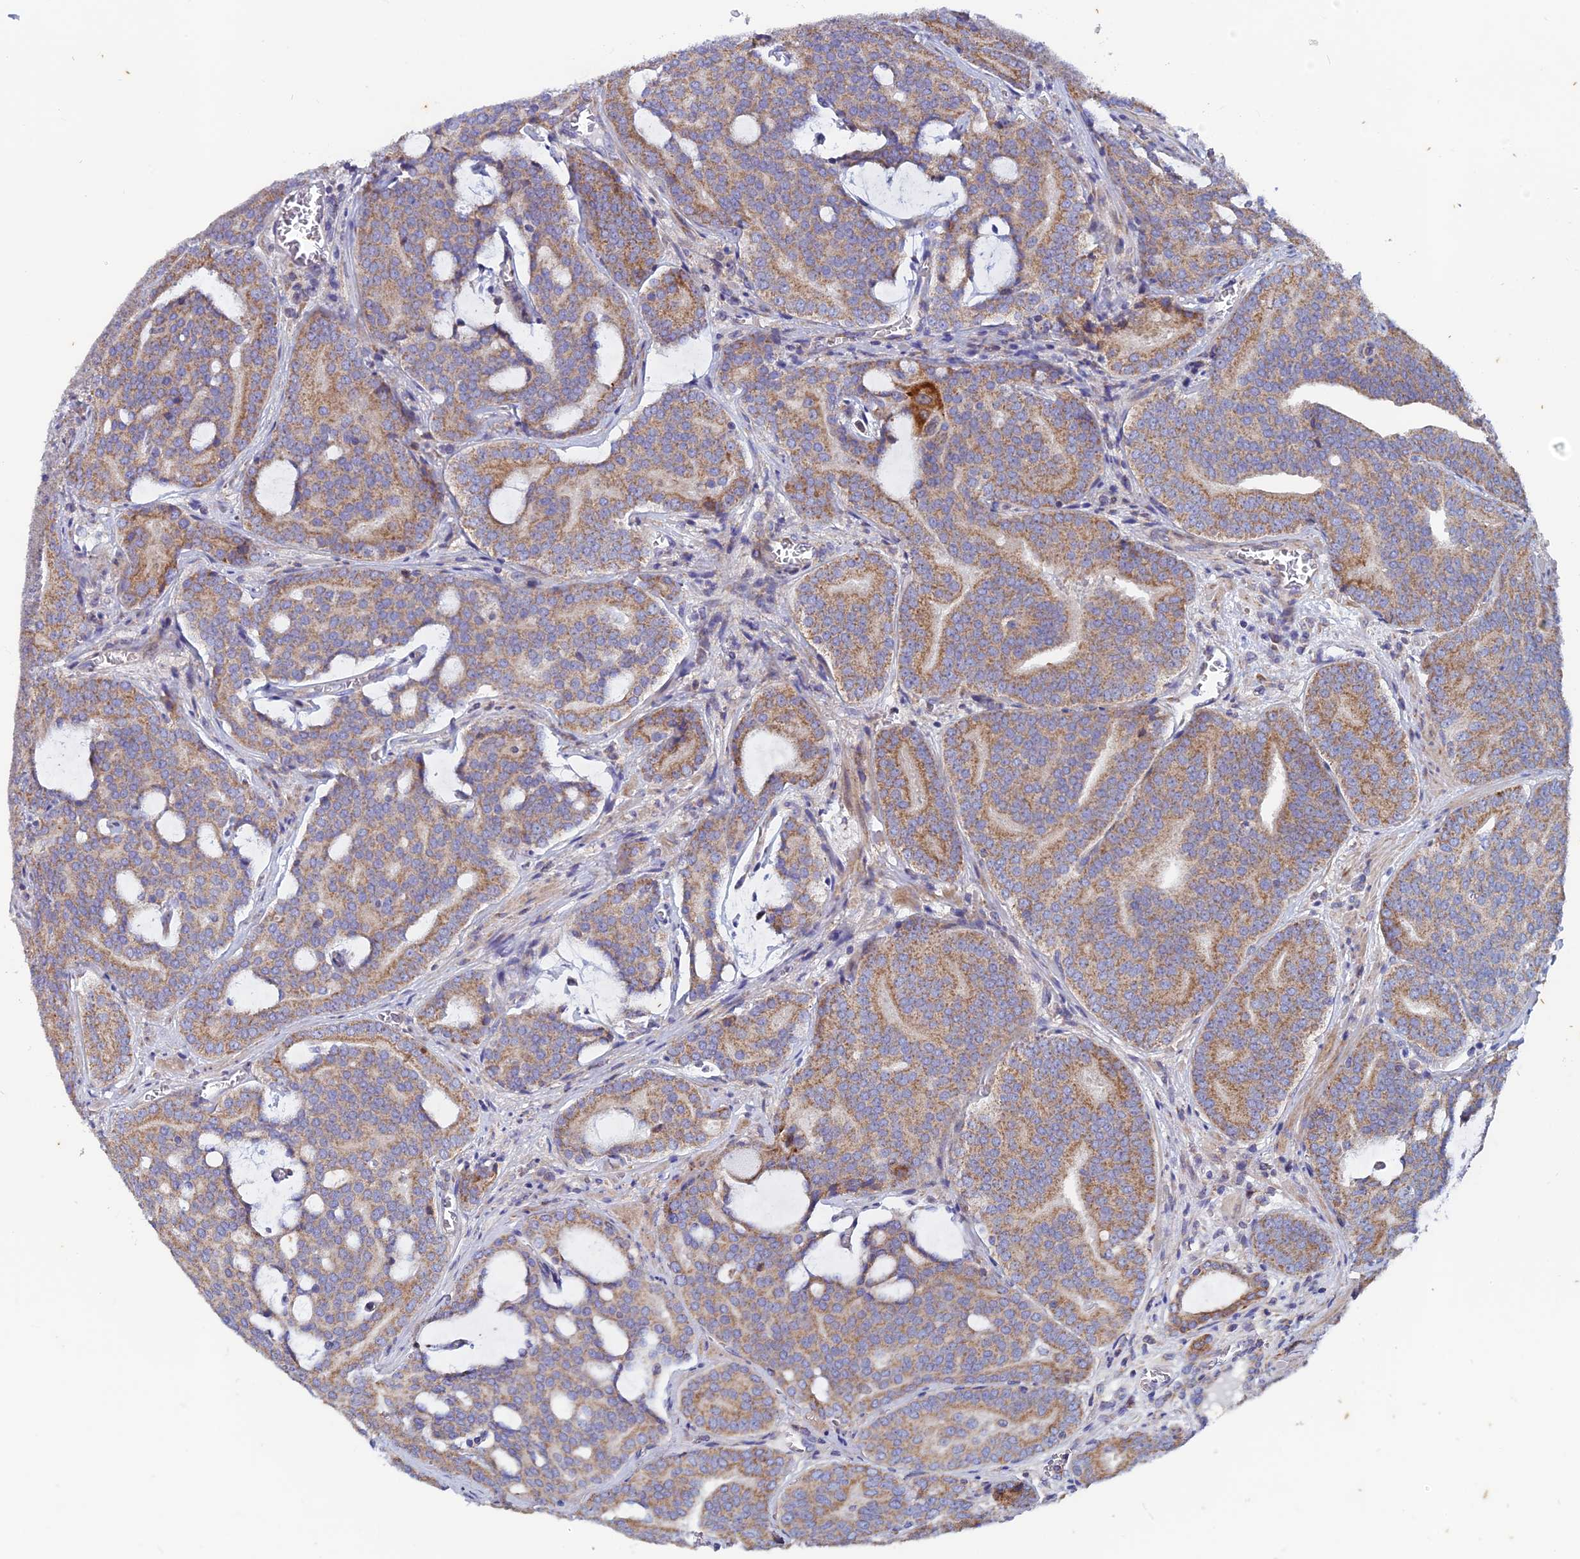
{"staining": {"intensity": "moderate", "quantity": ">75%", "location": "cytoplasmic/membranous"}, "tissue": "prostate cancer", "cell_type": "Tumor cells", "image_type": "cancer", "snomed": [{"axis": "morphology", "description": "Adenocarcinoma, High grade"}, {"axis": "topography", "description": "Prostate"}], "caption": "IHC image of human prostate high-grade adenocarcinoma stained for a protein (brown), which exhibits medium levels of moderate cytoplasmic/membranous positivity in about >75% of tumor cells.", "gene": "AP4S1", "patient": {"sex": "male", "age": 55}}